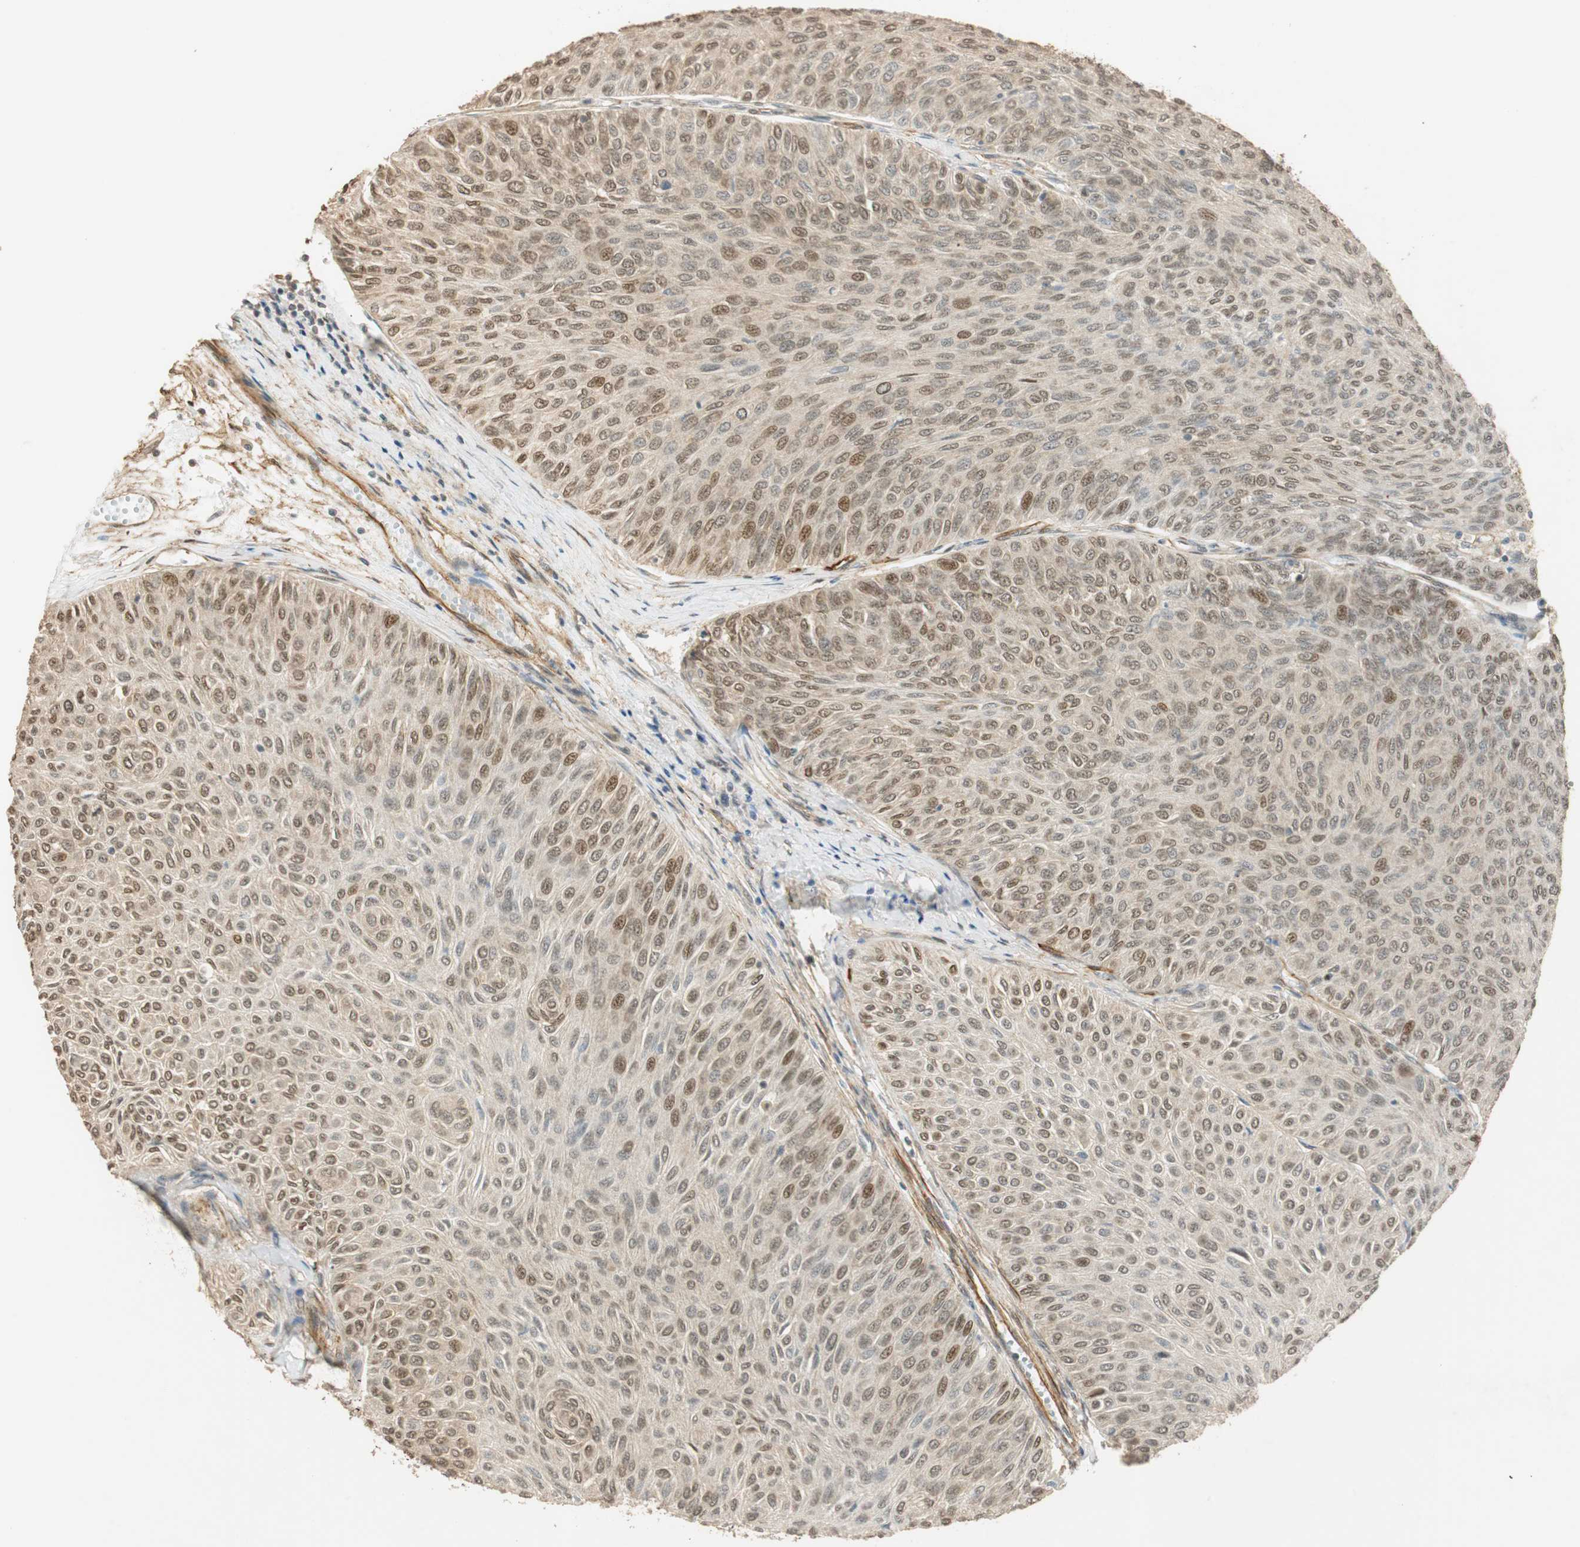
{"staining": {"intensity": "weak", "quantity": "25%-75%", "location": "cytoplasmic/membranous,nuclear"}, "tissue": "urothelial cancer", "cell_type": "Tumor cells", "image_type": "cancer", "snomed": [{"axis": "morphology", "description": "Urothelial carcinoma, Low grade"}, {"axis": "topography", "description": "Urinary bladder"}], "caption": "This micrograph displays IHC staining of human urothelial cancer, with low weak cytoplasmic/membranous and nuclear staining in about 25%-75% of tumor cells.", "gene": "NES", "patient": {"sex": "male", "age": 78}}